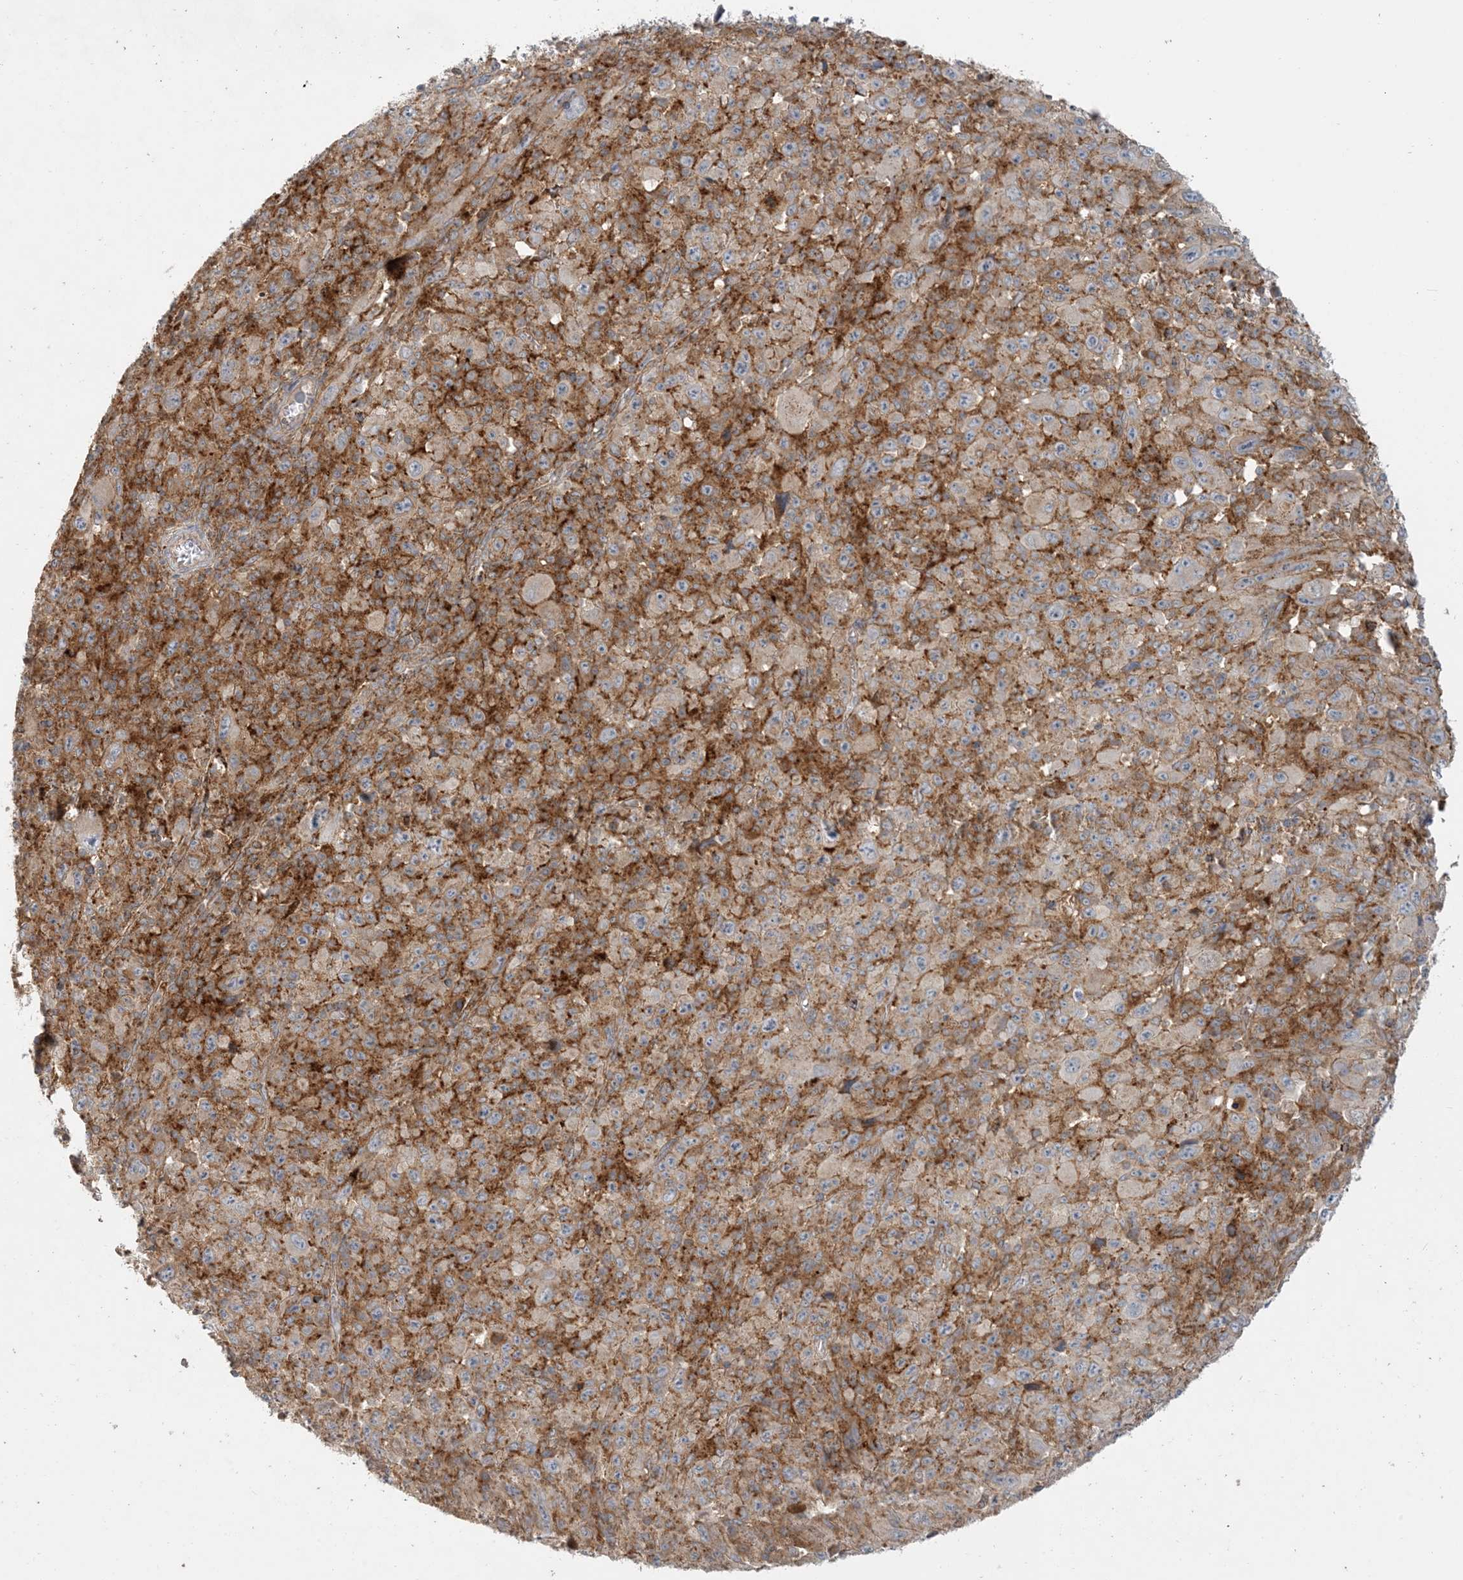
{"staining": {"intensity": "moderate", "quantity": ">75%", "location": "cytoplasmic/membranous"}, "tissue": "melanoma", "cell_type": "Tumor cells", "image_type": "cancer", "snomed": [{"axis": "morphology", "description": "Malignant melanoma, Metastatic site"}, {"axis": "topography", "description": "Skin"}], "caption": "High-power microscopy captured an immunohistochemistry histopathology image of melanoma, revealing moderate cytoplasmic/membranous staining in approximately >75% of tumor cells. The staining was performed using DAB to visualize the protein expression in brown, while the nuclei were stained in blue with hematoxylin (Magnification: 20x).", "gene": "SPPL2A", "patient": {"sex": "female", "age": 56}}